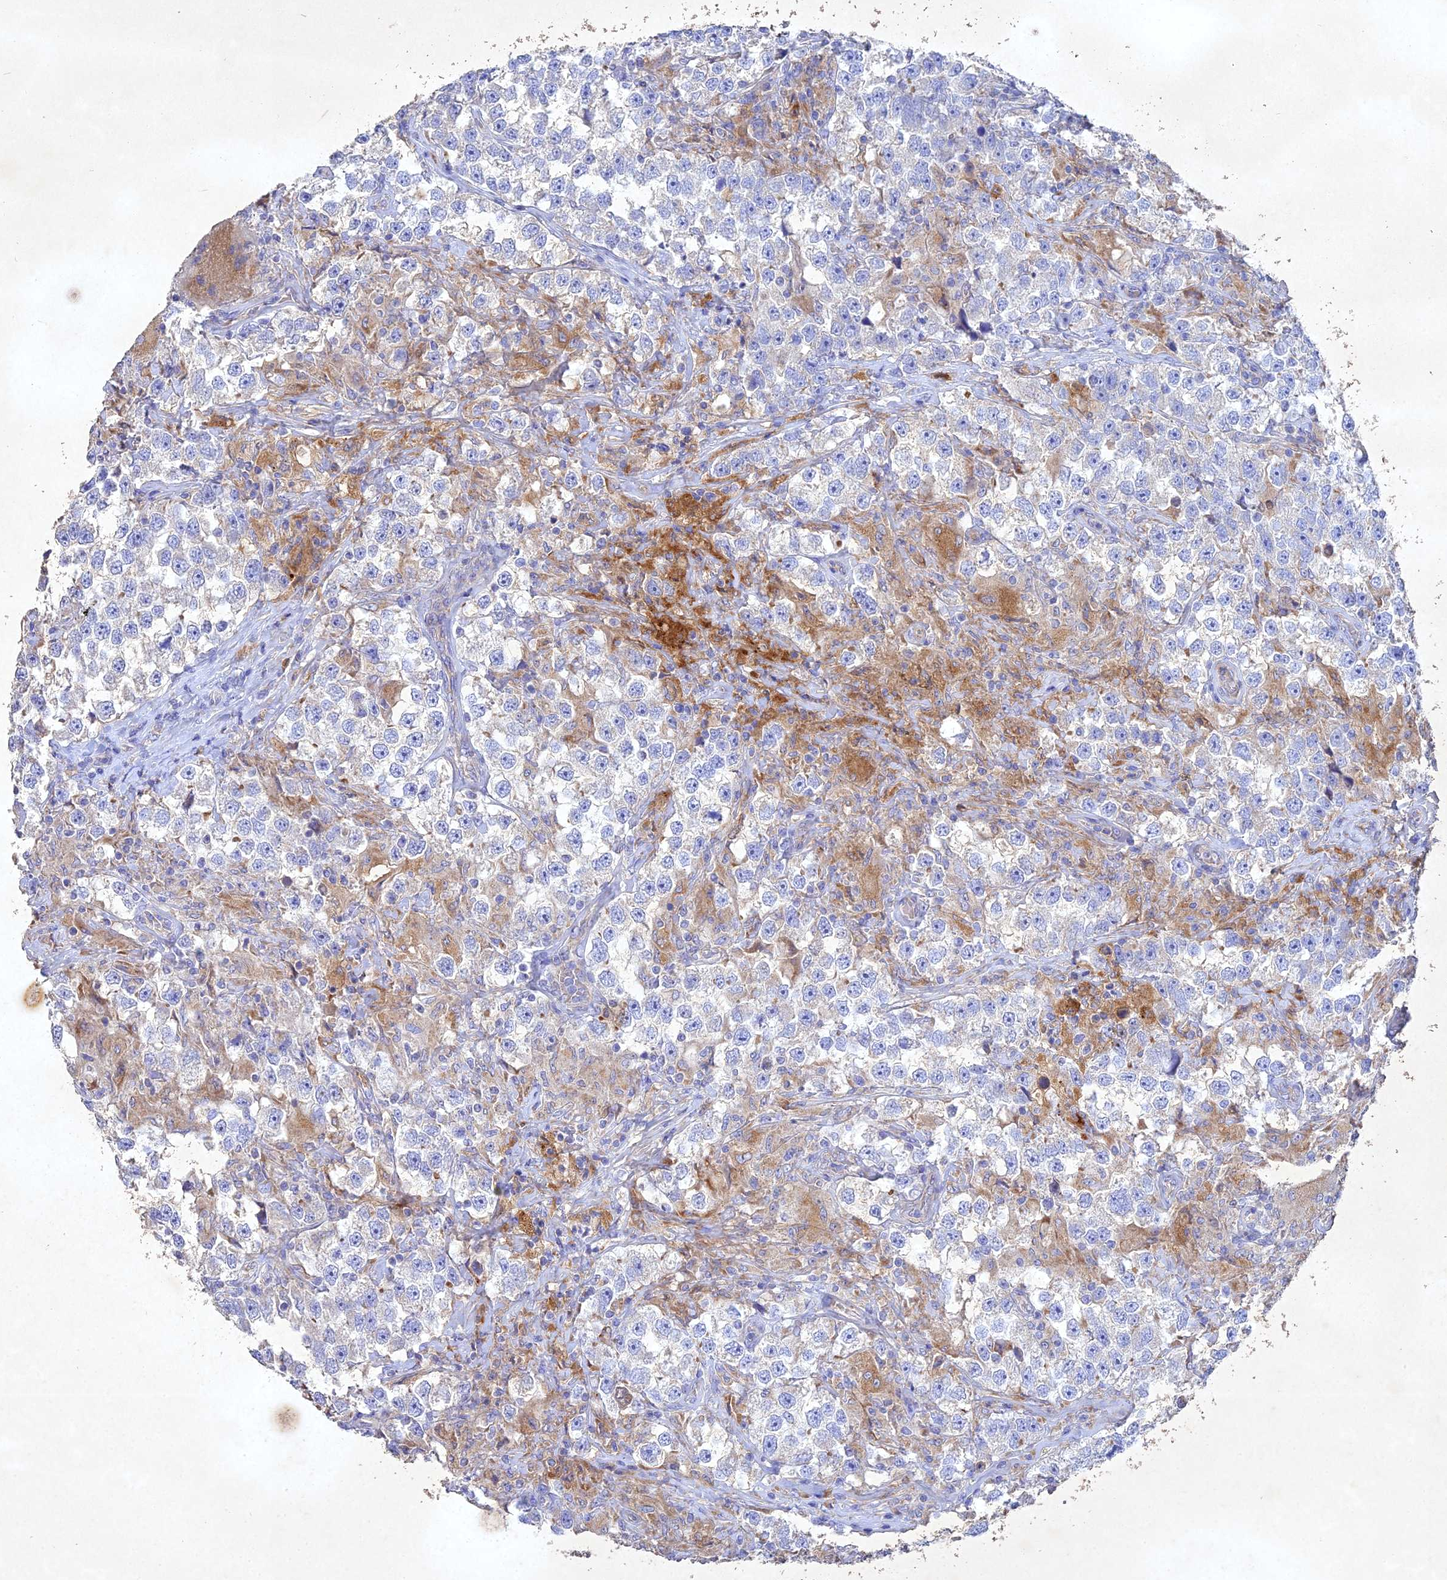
{"staining": {"intensity": "negative", "quantity": "none", "location": "none"}, "tissue": "testis cancer", "cell_type": "Tumor cells", "image_type": "cancer", "snomed": [{"axis": "morphology", "description": "Seminoma, NOS"}, {"axis": "topography", "description": "Testis"}], "caption": "Immunohistochemical staining of human testis seminoma exhibits no significant positivity in tumor cells.", "gene": "NDUFV1", "patient": {"sex": "male", "age": 46}}